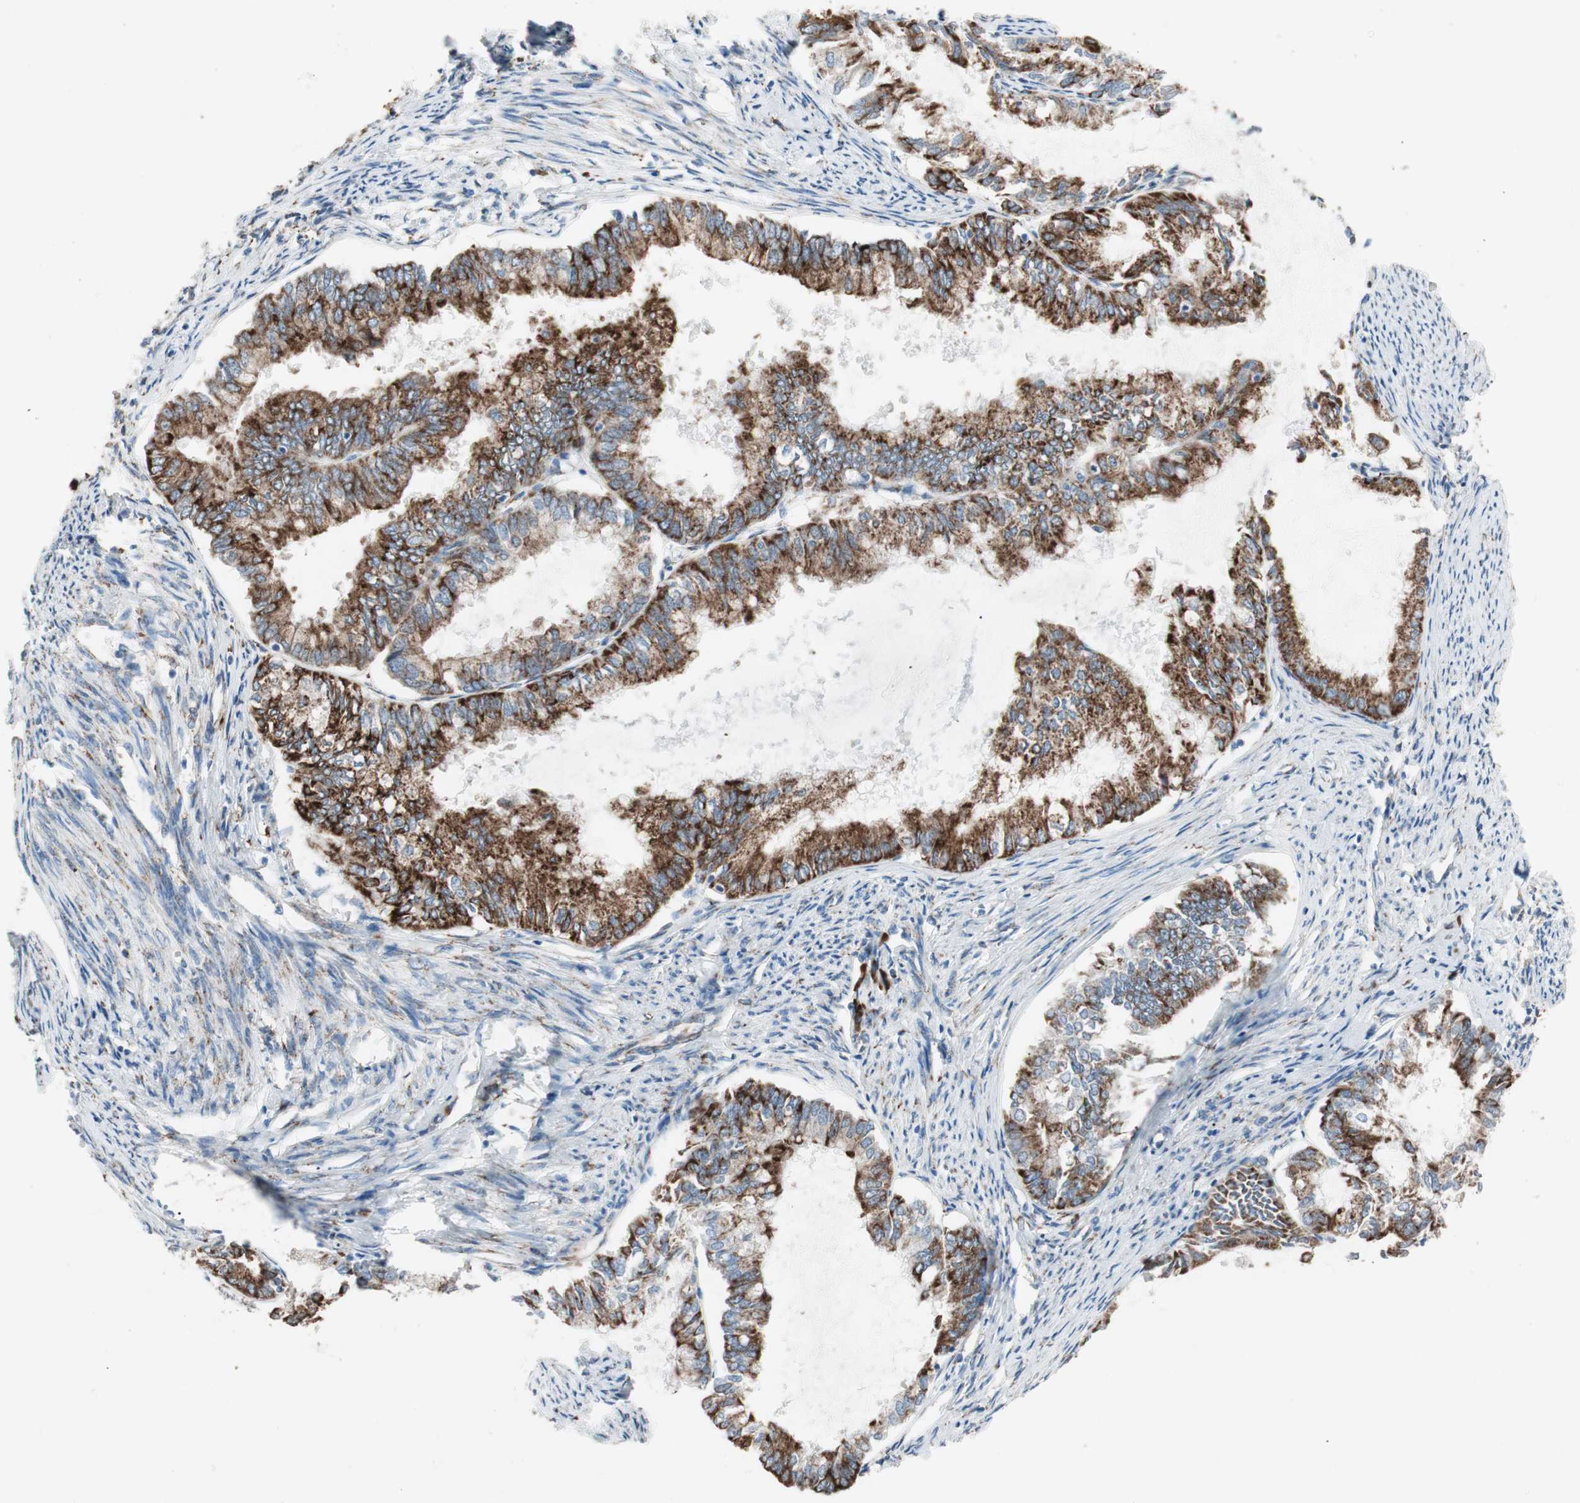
{"staining": {"intensity": "strong", "quantity": ">75%", "location": "cytoplasmic/membranous"}, "tissue": "endometrial cancer", "cell_type": "Tumor cells", "image_type": "cancer", "snomed": [{"axis": "morphology", "description": "Adenocarcinoma, NOS"}, {"axis": "topography", "description": "Endometrium"}], "caption": "Endometrial adenocarcinoma tissue shows strong cytoplasmic/membranous expression in about >75% of tumor cells, visualized by immunohistochemistry. The staining was performed using DAB (3,3'-diaminobenzidine) to visualize the protein expression in brown, while the nuclei were stained in blue with hematoxylin (Magnification: 20x).", "gene": "P4HTM", "patient": {"sex": "female", "age": 86}}